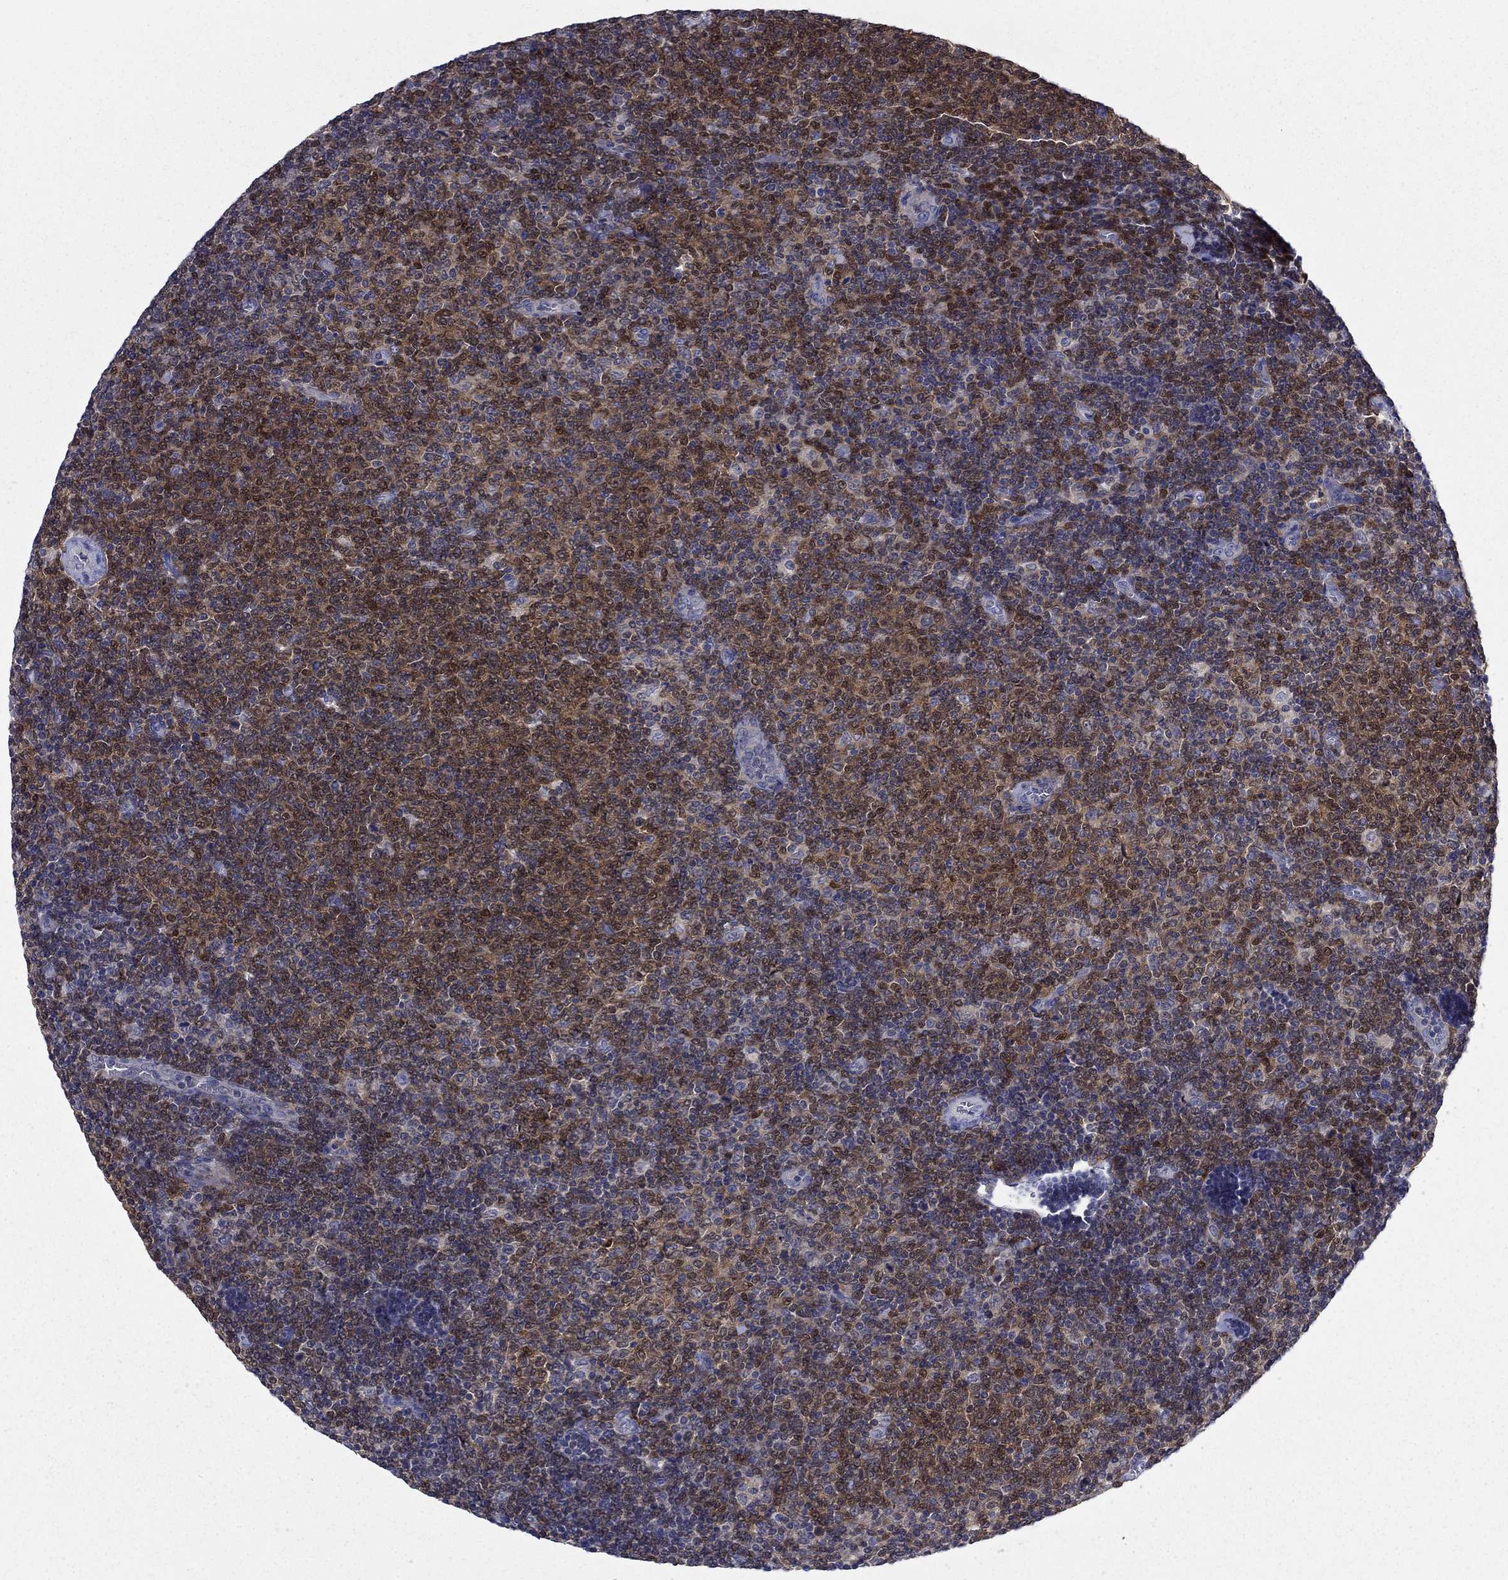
{"staining": {"intensity": "strong", "quantity": "25%-75%", "location": "cytoplasmic/membranous,nuclear"}, "tissue": "lymphoma", "cell_type": "Tumor cells", "image_type": "cancer", "snomed": [{"axis": "morphology", "description": "Malignant lymphoma, non-Hodgkin's type, Low grade"}, {"axis": "topography", "description": "Lymph node"}], "caption": "Protein staining exhibits strong cytoplasmic/membranous and nuclear expression in approximately 25%-75% of tumor cells in lymphoma.", "gene": "POU2F2", "patient": {"sex": "male", "age": 52}}